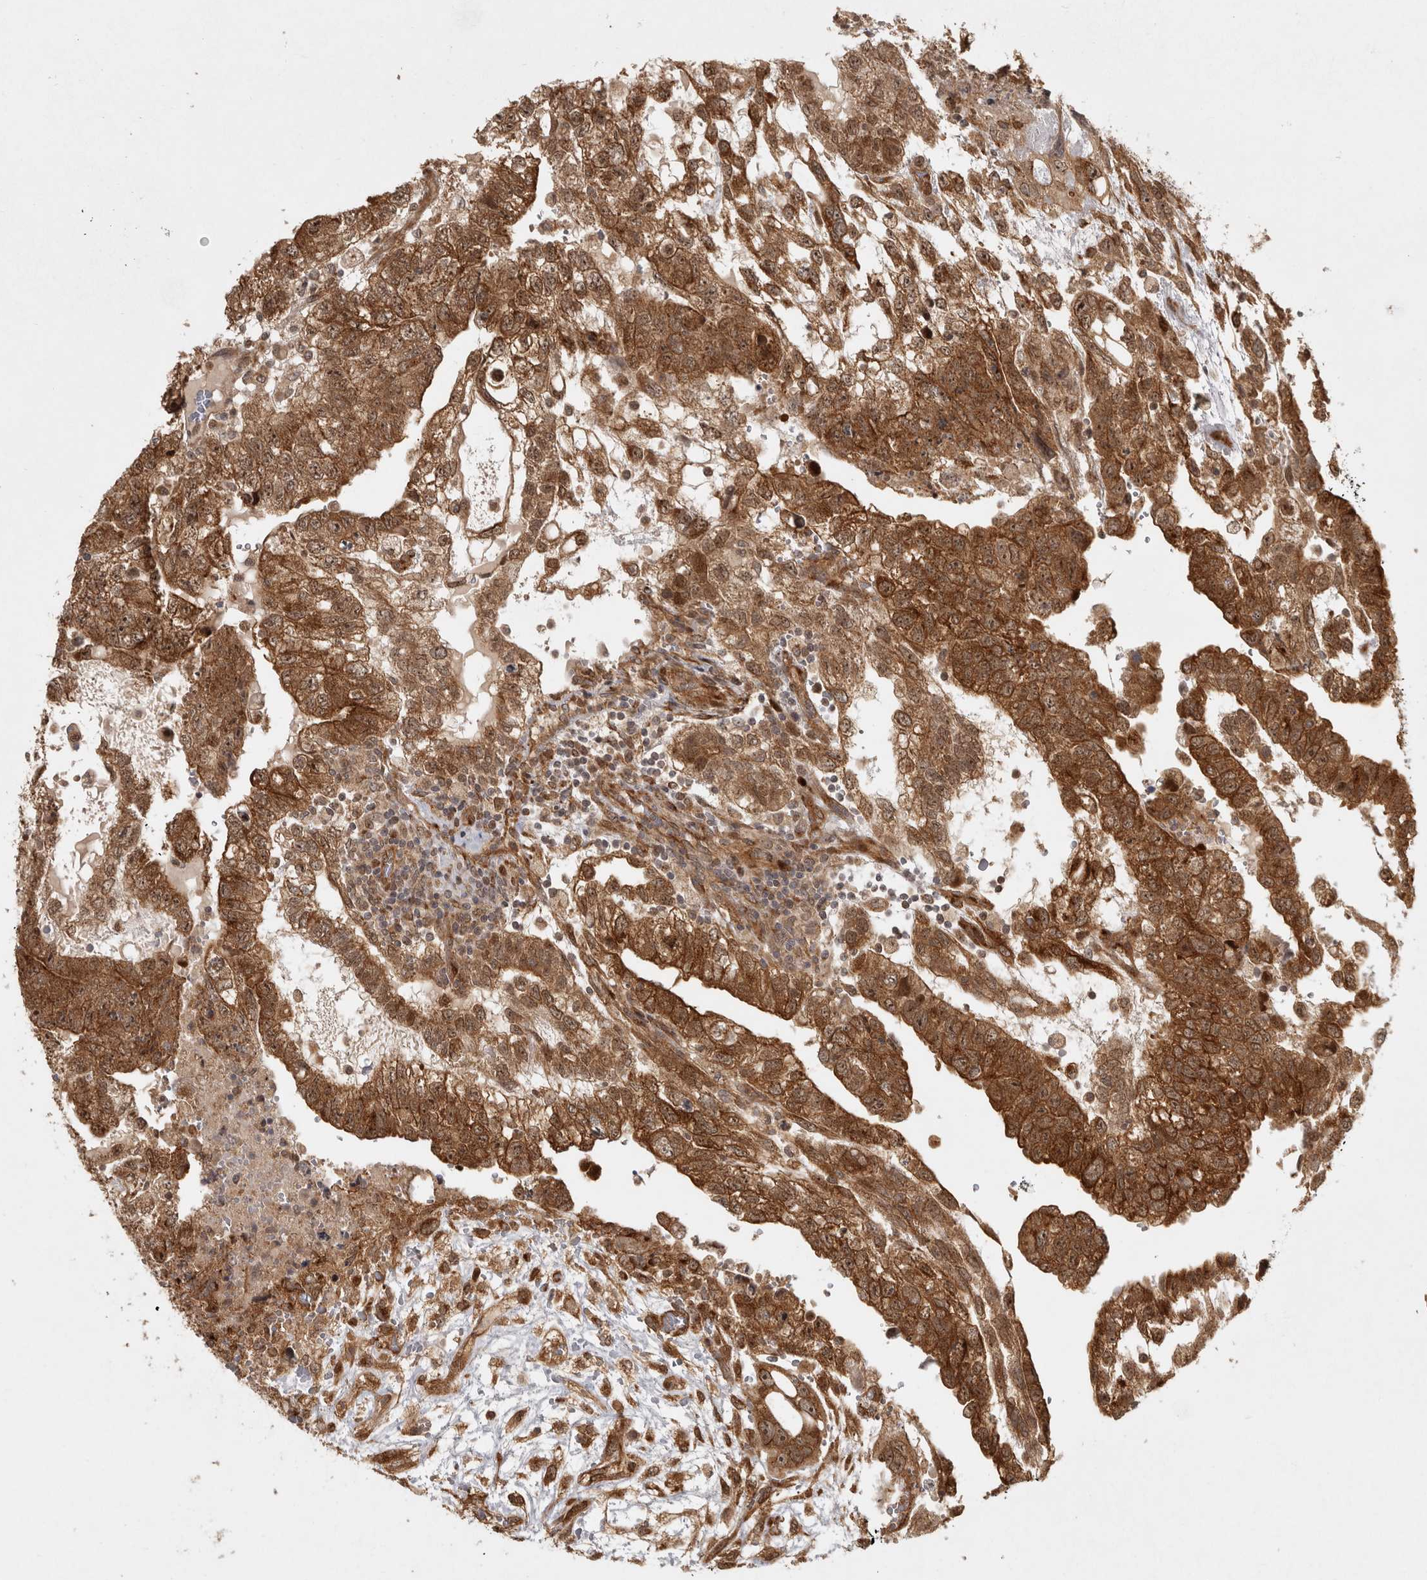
{"staining": {"intensity": "moderate", "quantity": ">75%", "location": "cytoplasmic/membranous,nuclear"}, "tissue": "testis cancer", "cell_type": "Tumor cells", "image_type": "cancer", "snomed": [{"axis": "morphology", "description": "Carcinoma, Embryonal, NOS"}, {"axis": "topography", "description": "Testis"}], "caption": "Protein analysis of testis embryonal carcinoma tissue demonstrates moderate cytoplasmic/membranous and nuclear staining in about >75% of tumor cells.", "gene": "CAMSAP2", "patient": {"sex": "male", "age": 36}}